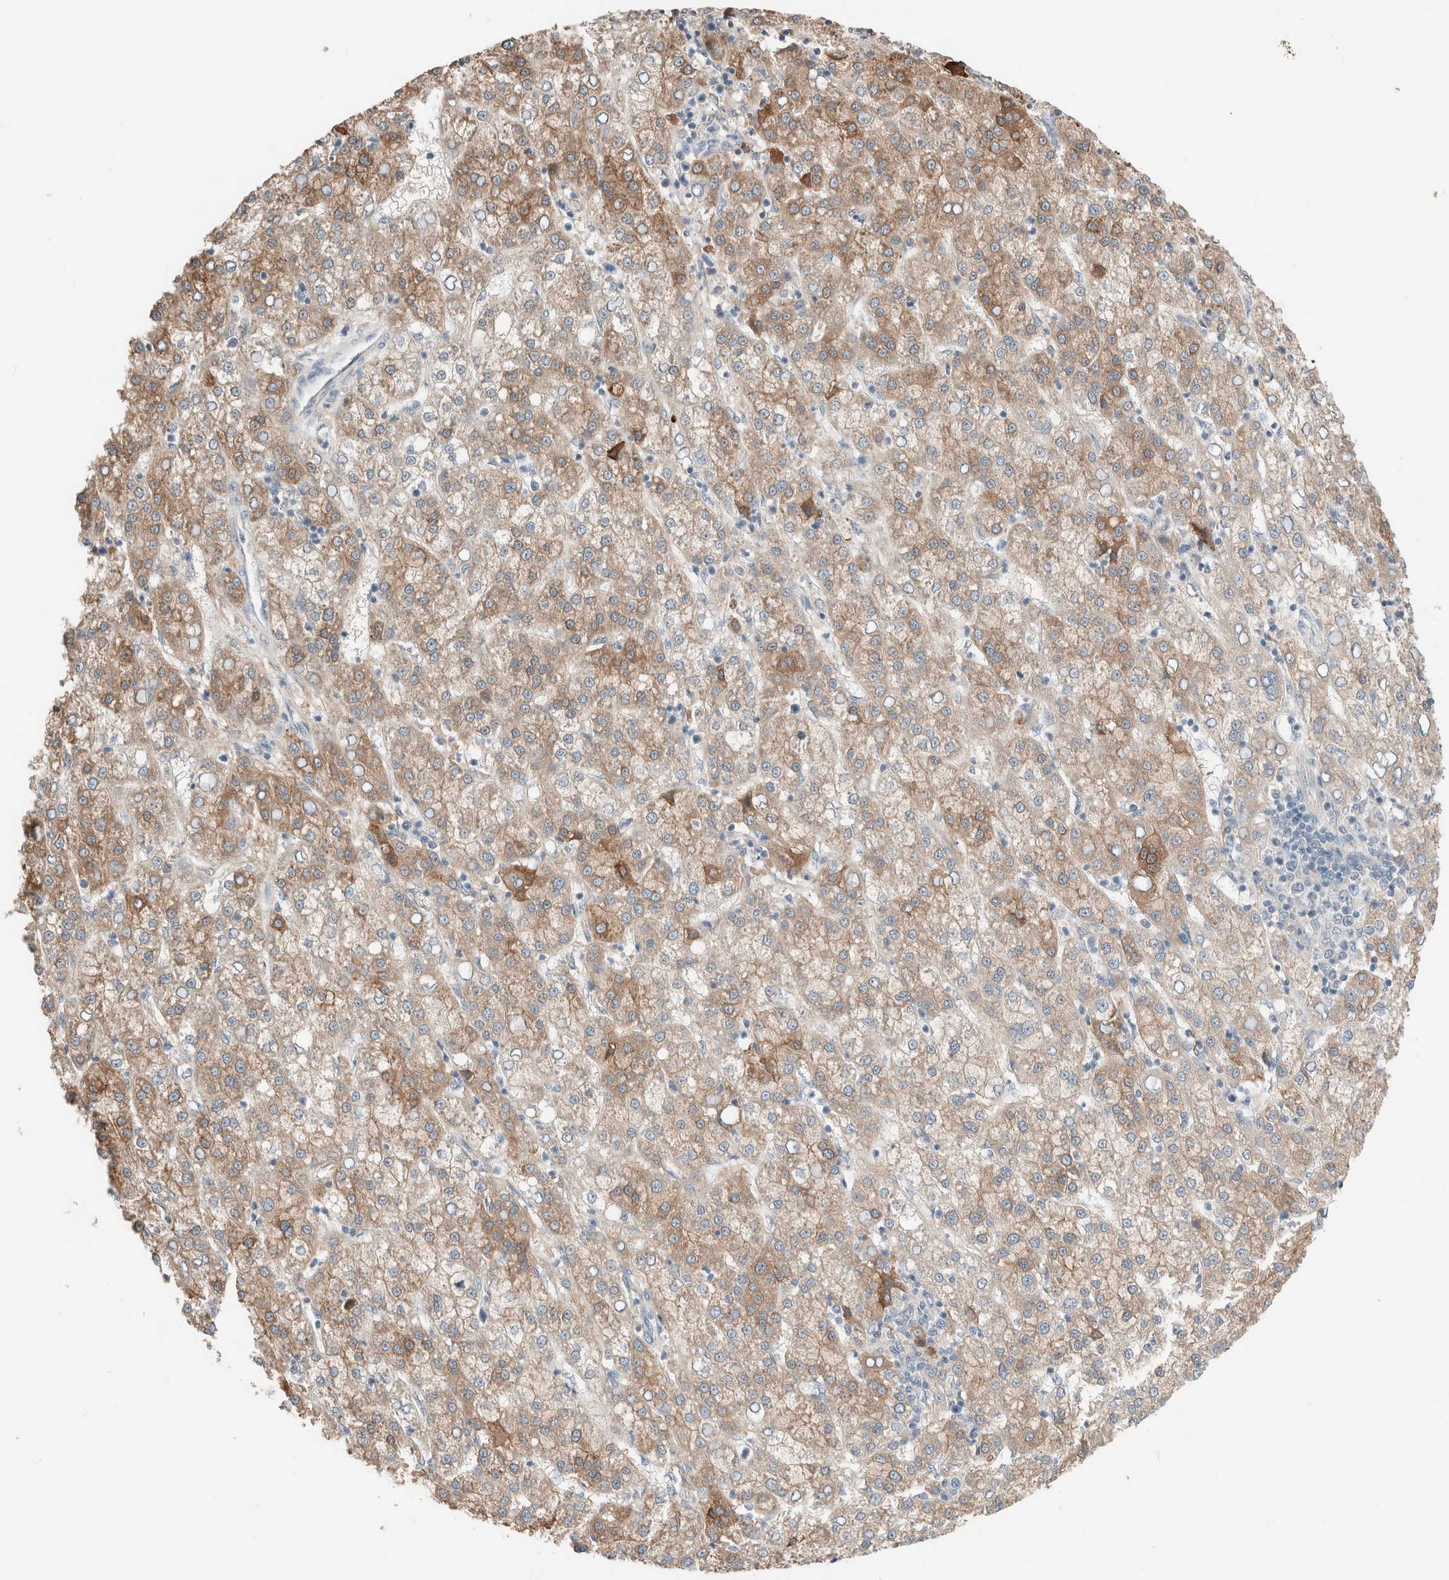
{"staining": {"intensity": "moderate", "quantity": ">75%", "location": "cytoplasmic/membranous"}, "tissue": "liver cancer", "cell_type": "Tumor cells", "image_type": "cancer", "snomed": [{"axis": "morphology", "description": "Carcinoma, Hepatocellular, NOS"}, {"axis": "topography", "description": "Liver"}], "caption": "Immunohistochemistry (IHC) histopathology image of neoplastic tissue: human liver cancer (hepatocellular carcinoma) stained using immunohistochemistry demonstrates medium levels of moderate protein expression localized specifically in the cytoplasmic/membranous of tumor cells, appearing as a cytoplasmic/membranous brown color.", "gene": "PCM1", "patient": {"sex": "female", "age": 58}}